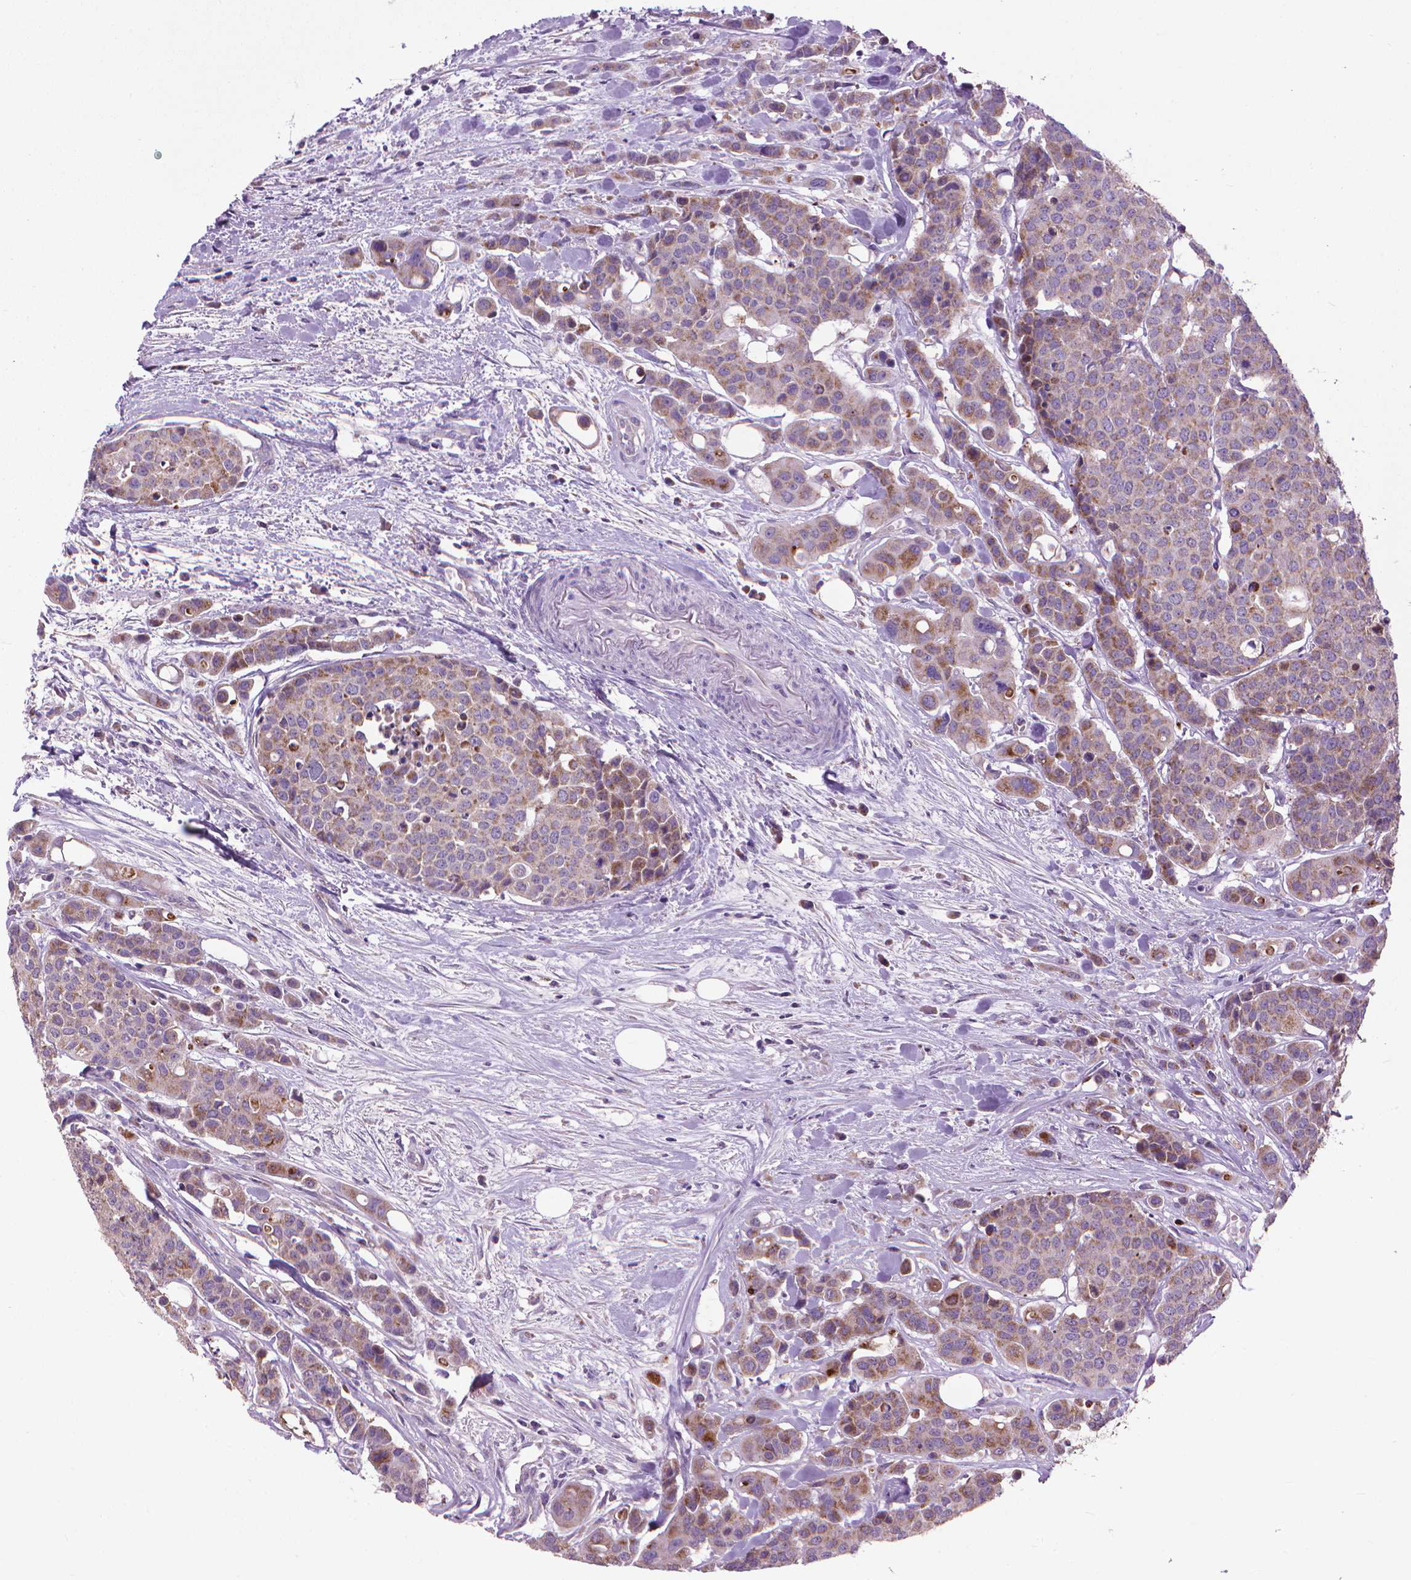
{"staining": {"intensity": "moderate", "quantity": "<25%", "location": "cytoplasmic/membranous"}, "tissue": "carcinoid", "cell_type": "Tumor cells", "image_type": "cancer", "snomed": [{"axis": "morphology", "description": "Carcinoid, malignant, NOS"}, {"axis": "topography", "description": "Colon"}], "caption": "This photomicrograph exhibits carcinoid stained with immunohistochemistry (IHC) to label a protein in brown. The cytoplasmic/membranous of tumor cells show moderate positivity for the protein. Nuclei are counter-stained blue.", "gene": "VDAC1", "patient": {"sex": "male", "age": 81}}